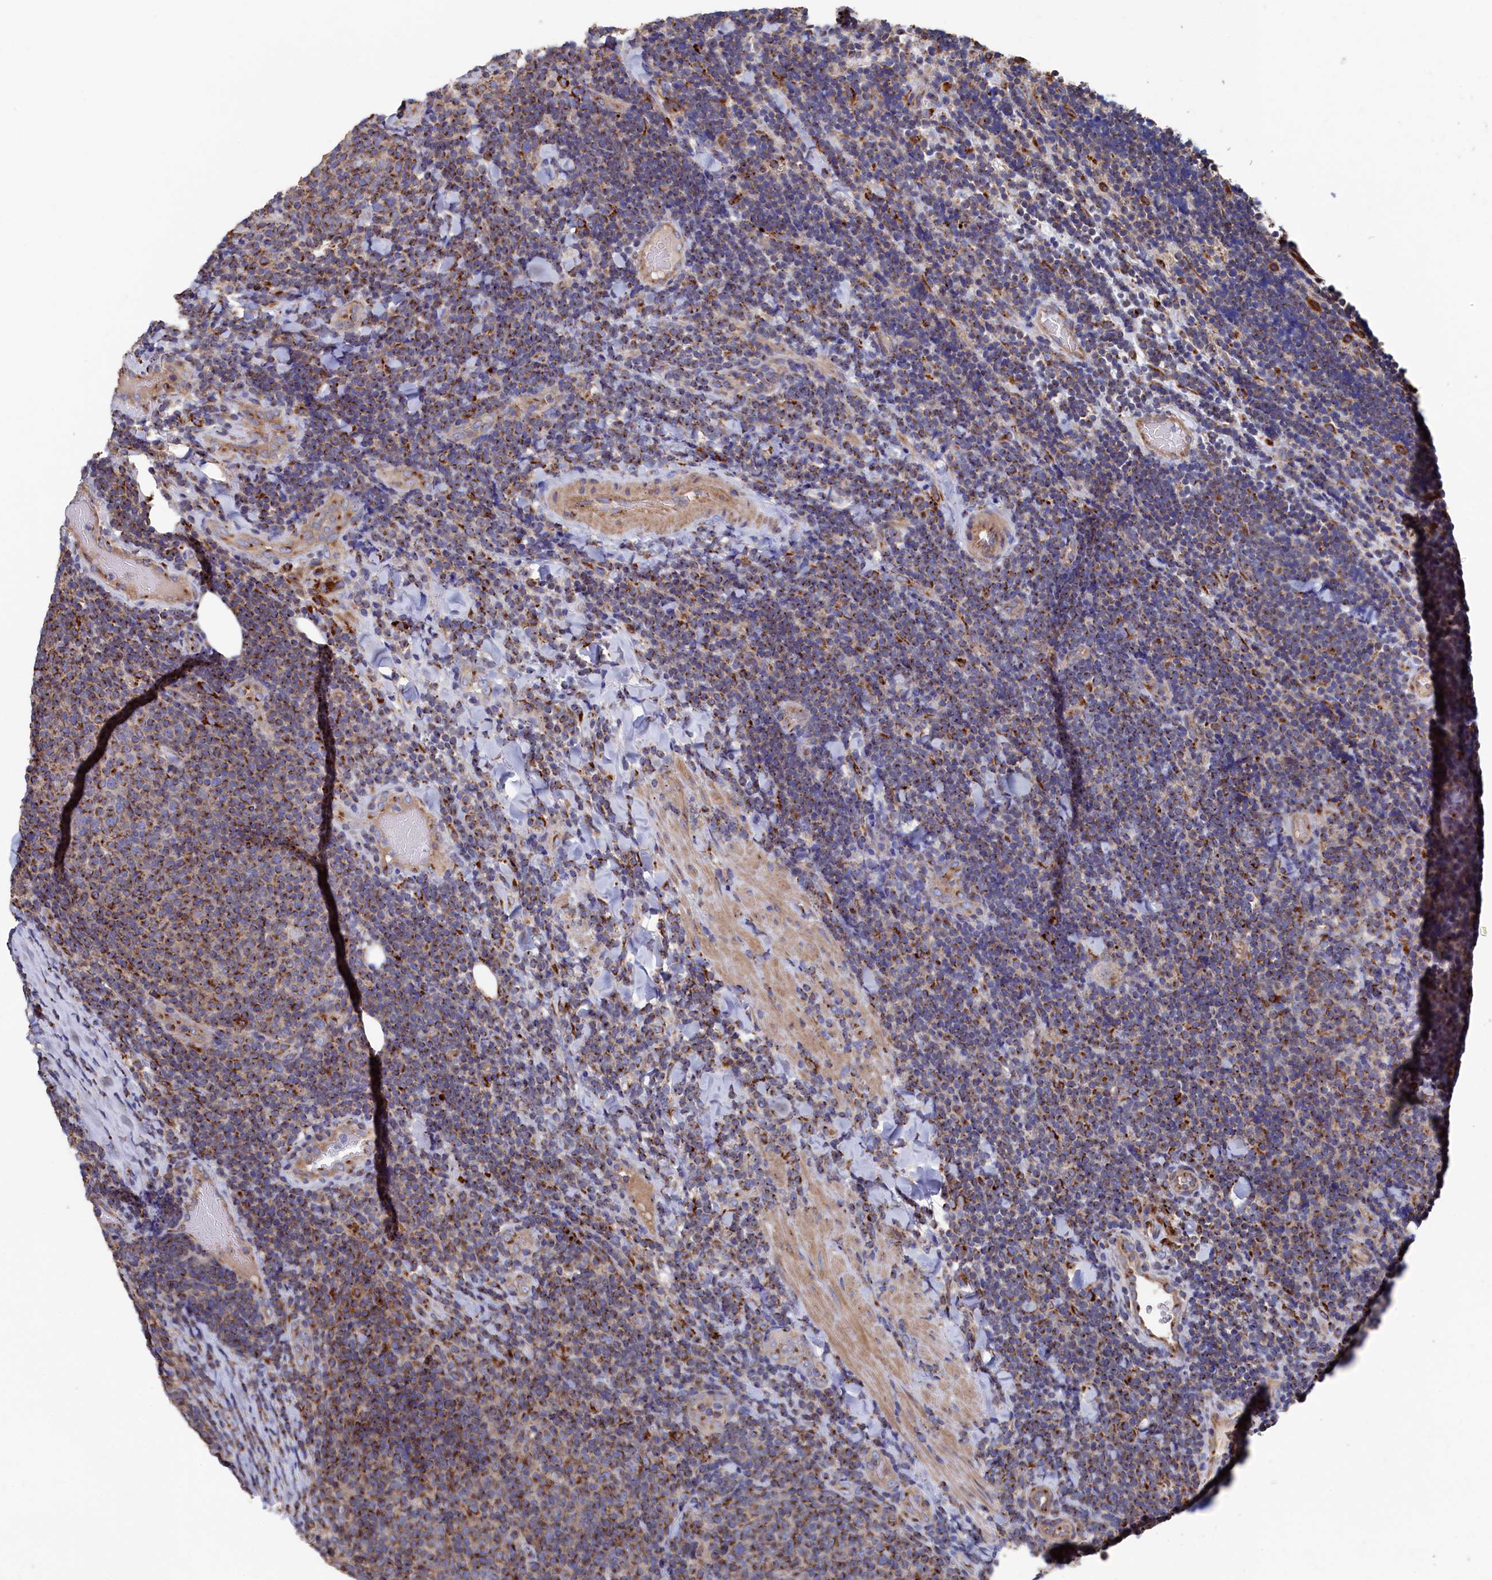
{"staining": {"intensity": "moderate", "quantity": ">75%", "location": "cytoplasmic/membranous"}, "tissue": "lymphoma", "cell_type": "Tumor cells", "image_type": "cancer", "snomed": [{"axis": "morphology", "description": "Malignant lymphoma, non-Hodgkin's type, Low grade"}, {"axis": "topography", "description": "Lymph node"}], "caption": "There is medium levels of moderate cytoplasmic/membranous expression in tumor cells of low-grade malignant lymphoma, non-Hodgkin's type, as demonstrated by immunohistochemical staining (brown color).", "gene": "PRRC1", "patient": {"sex": "male", "age": 66}}